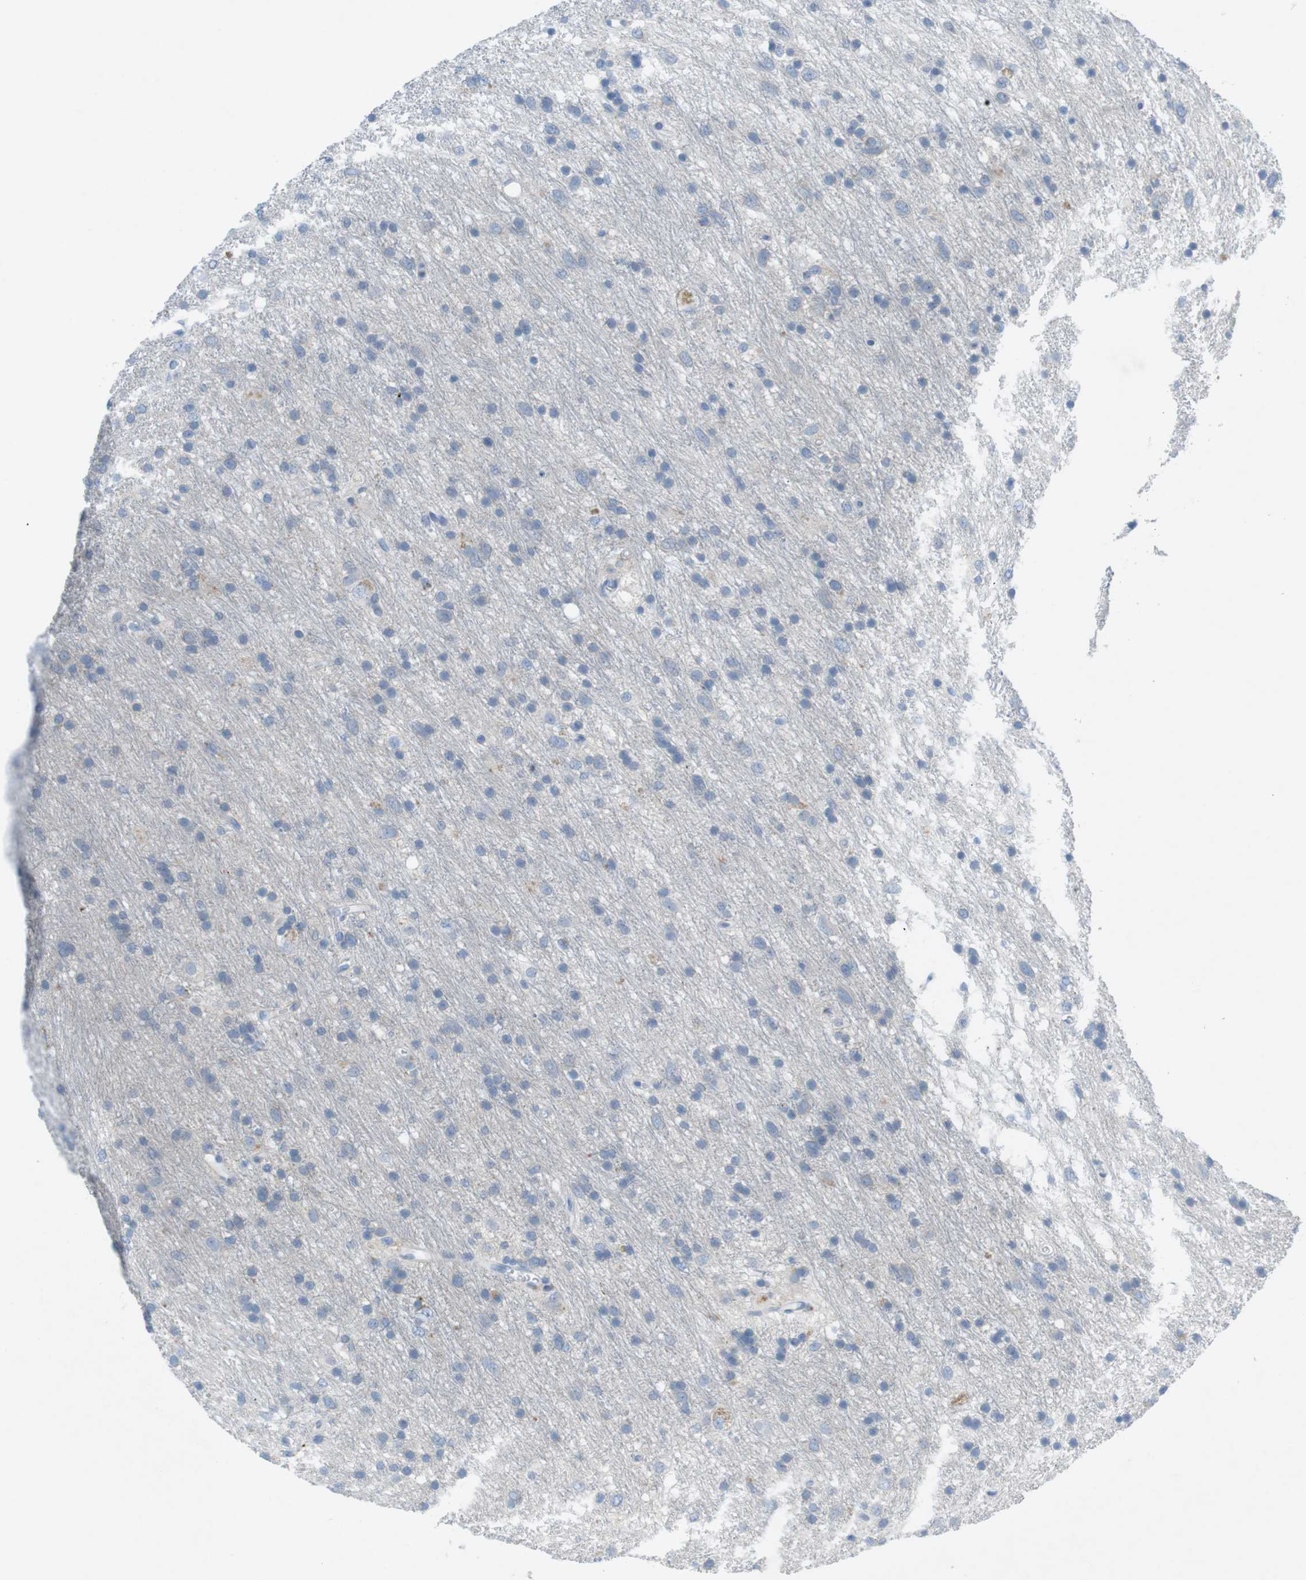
{"staining": {"intensity": "weak", "quantity": "<25%", "location": "cytoplasmic/membranous"}, "tissue": "glioma", "cell_type": "Tumor cells", "image_type": "cancer", "snomed": [{"axis": "morphology", "description": "Glioma, malignant, Low grade"}, {"axis": "topography", "description": "Brain"}], "caption": "Glioma was stained to show a protein in brown. There is no significant expression in tumor cells.", "gene": "SALL4", "patient": {"sex": "male", "age": 77}}